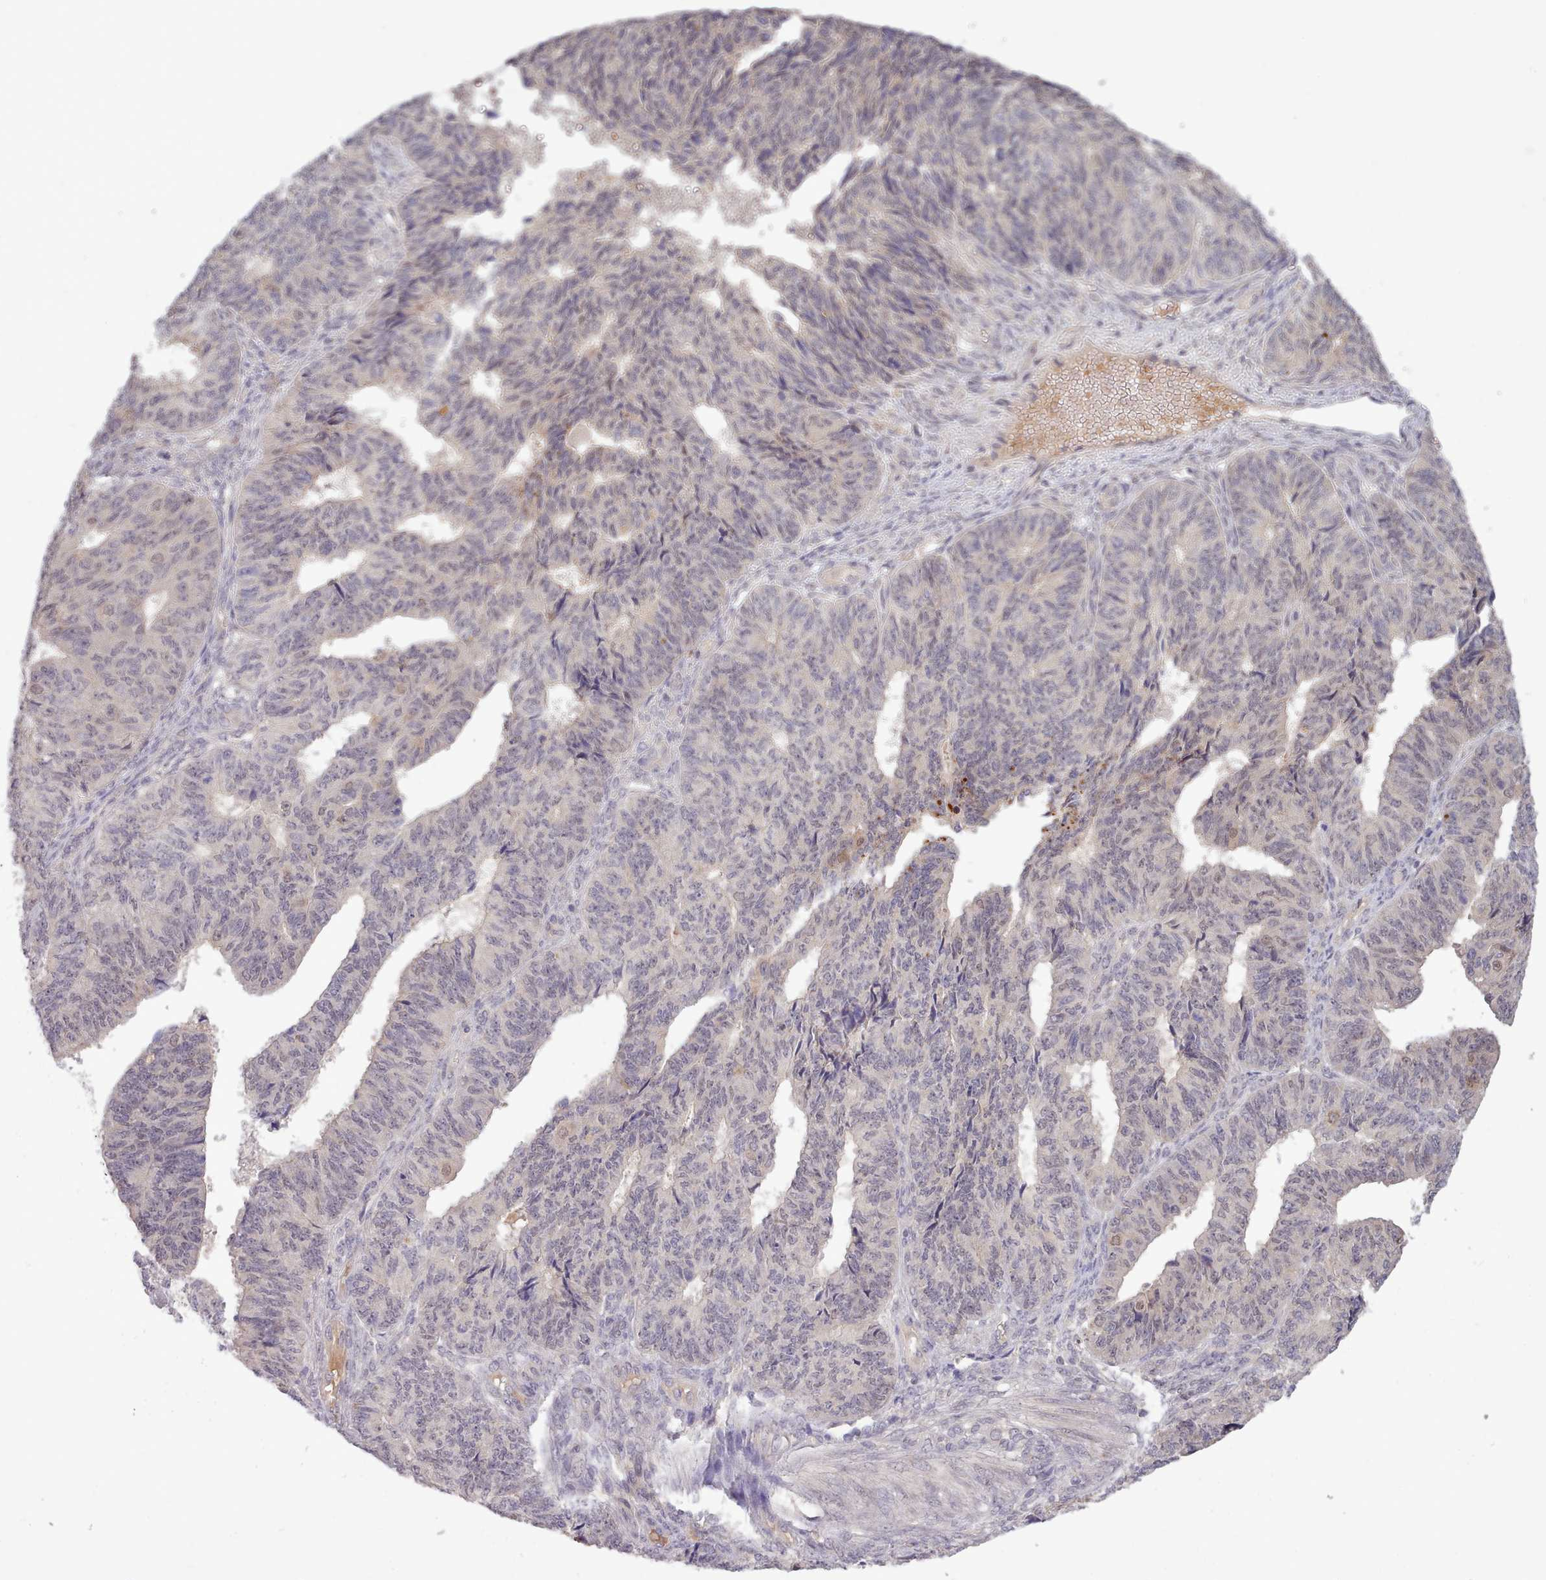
{"staining": {"intensity": "negative", "quantity": "none", "location": "none"}, "tissue": "endometrial cancer", "cell_type": "Tumor cells", "image_type": "cancer", "snomed": [{"axis": "morphology", "description": "Adenocarcinoma, NOS"}, {"axis": "topography", "description": "Endometrium"}], "caption": "Endometrial adenocarcinoma was stained to show a protein in brown. There is no significant positivity in tumor cells.", "gene": "ARL17A", "patient": {"sex": "female", "age": 32}}